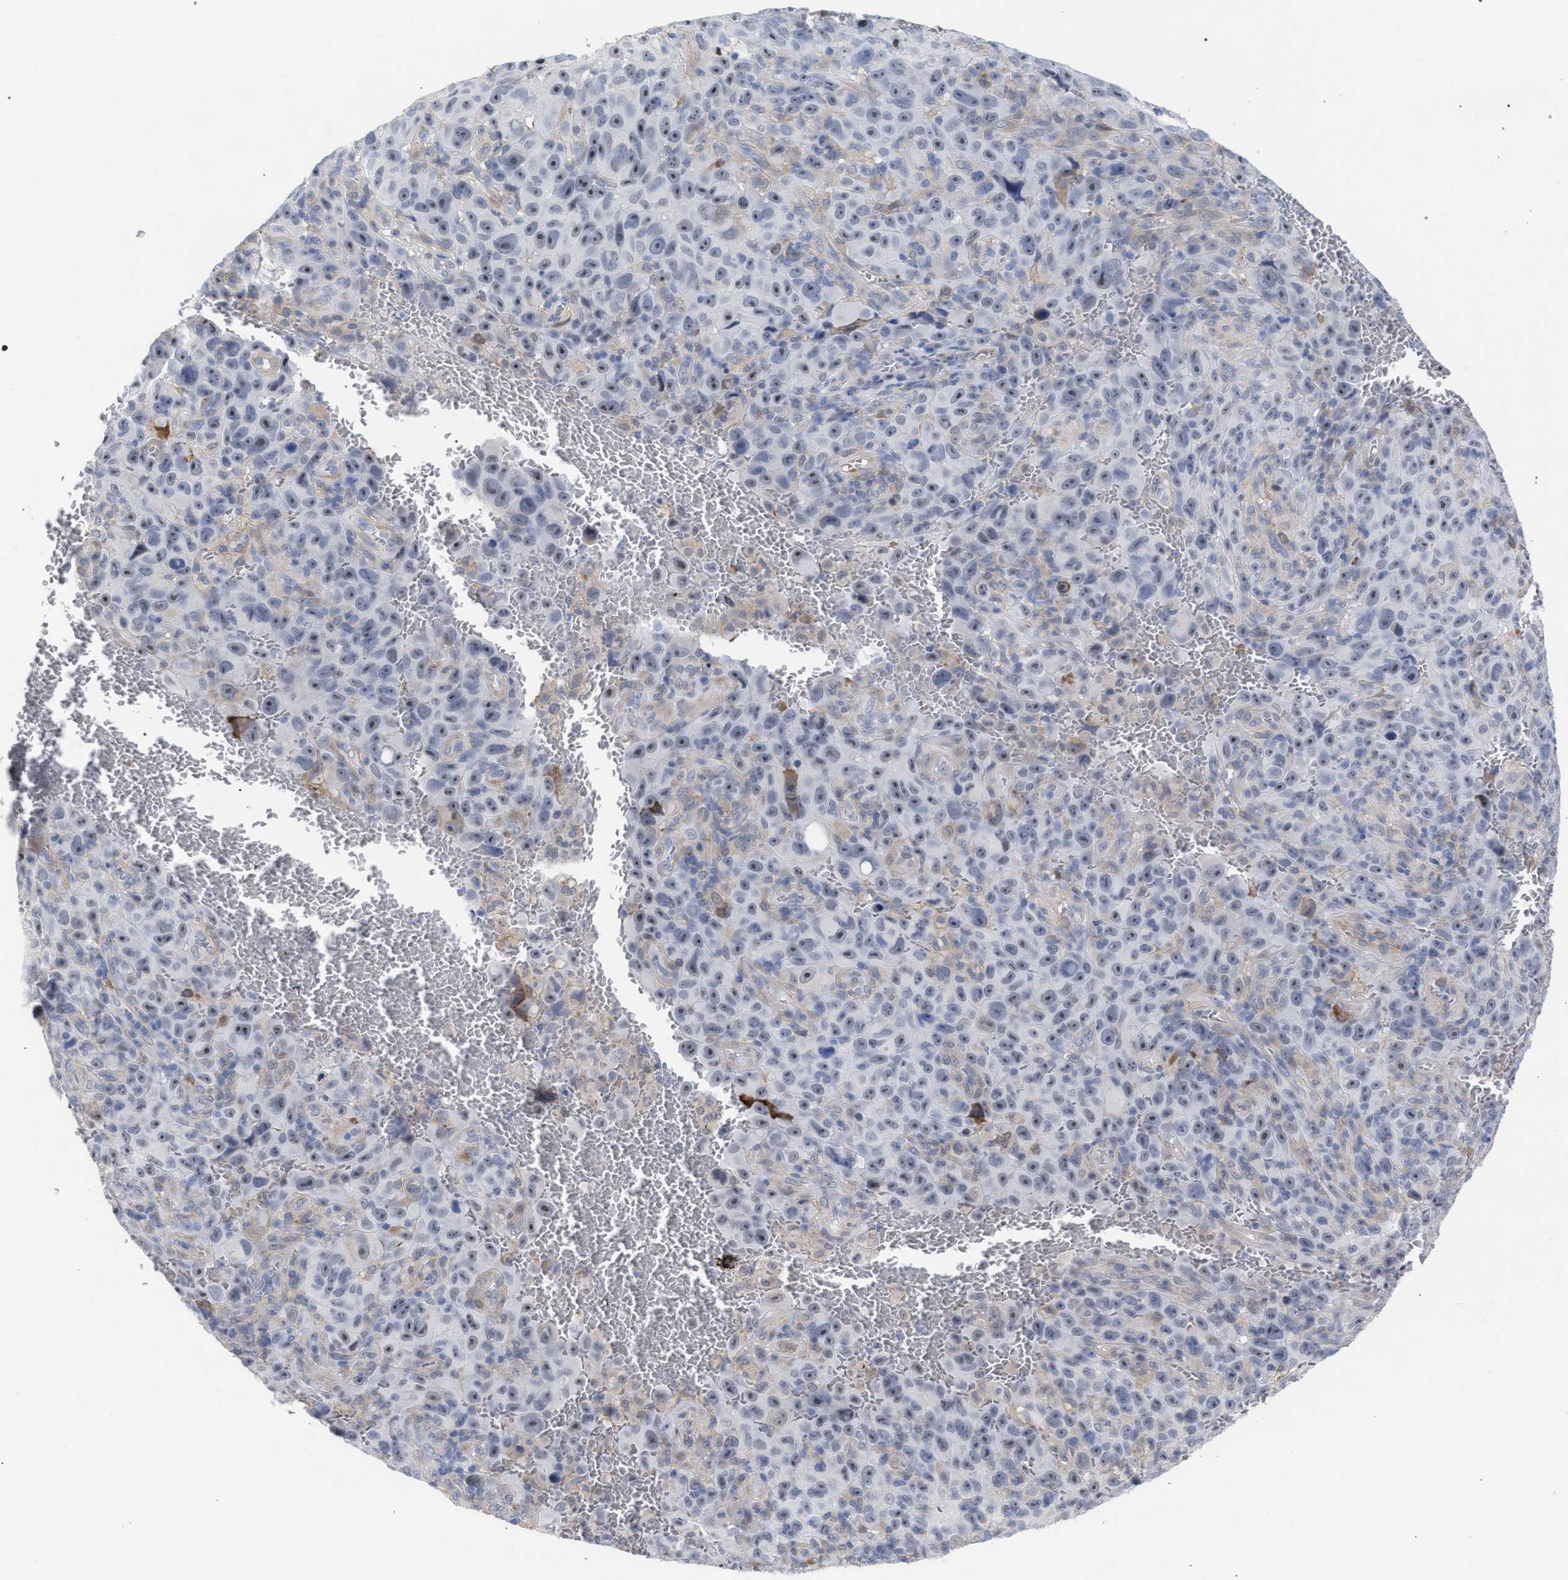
{"staining": {"intensity": "moderate", "quantity": "<25%", "location": "nuclear"}, "tissue": "melanoma", "cell_type": "Tumor cells", "image_type": "cancer", "snomed": [{"axis": "morphology", "description": "Malignant melanoma, NOS"}, {"axis": "topography", "description": "Skin"}], "caption": "High-power microscopy captured an IHC histopathology image of malignant melanoma, revealing moderate nuclear positivity in about <25% of tumor cells.", "gene": "FHOD3", "patient": {"sex": "female", "age": 82}}